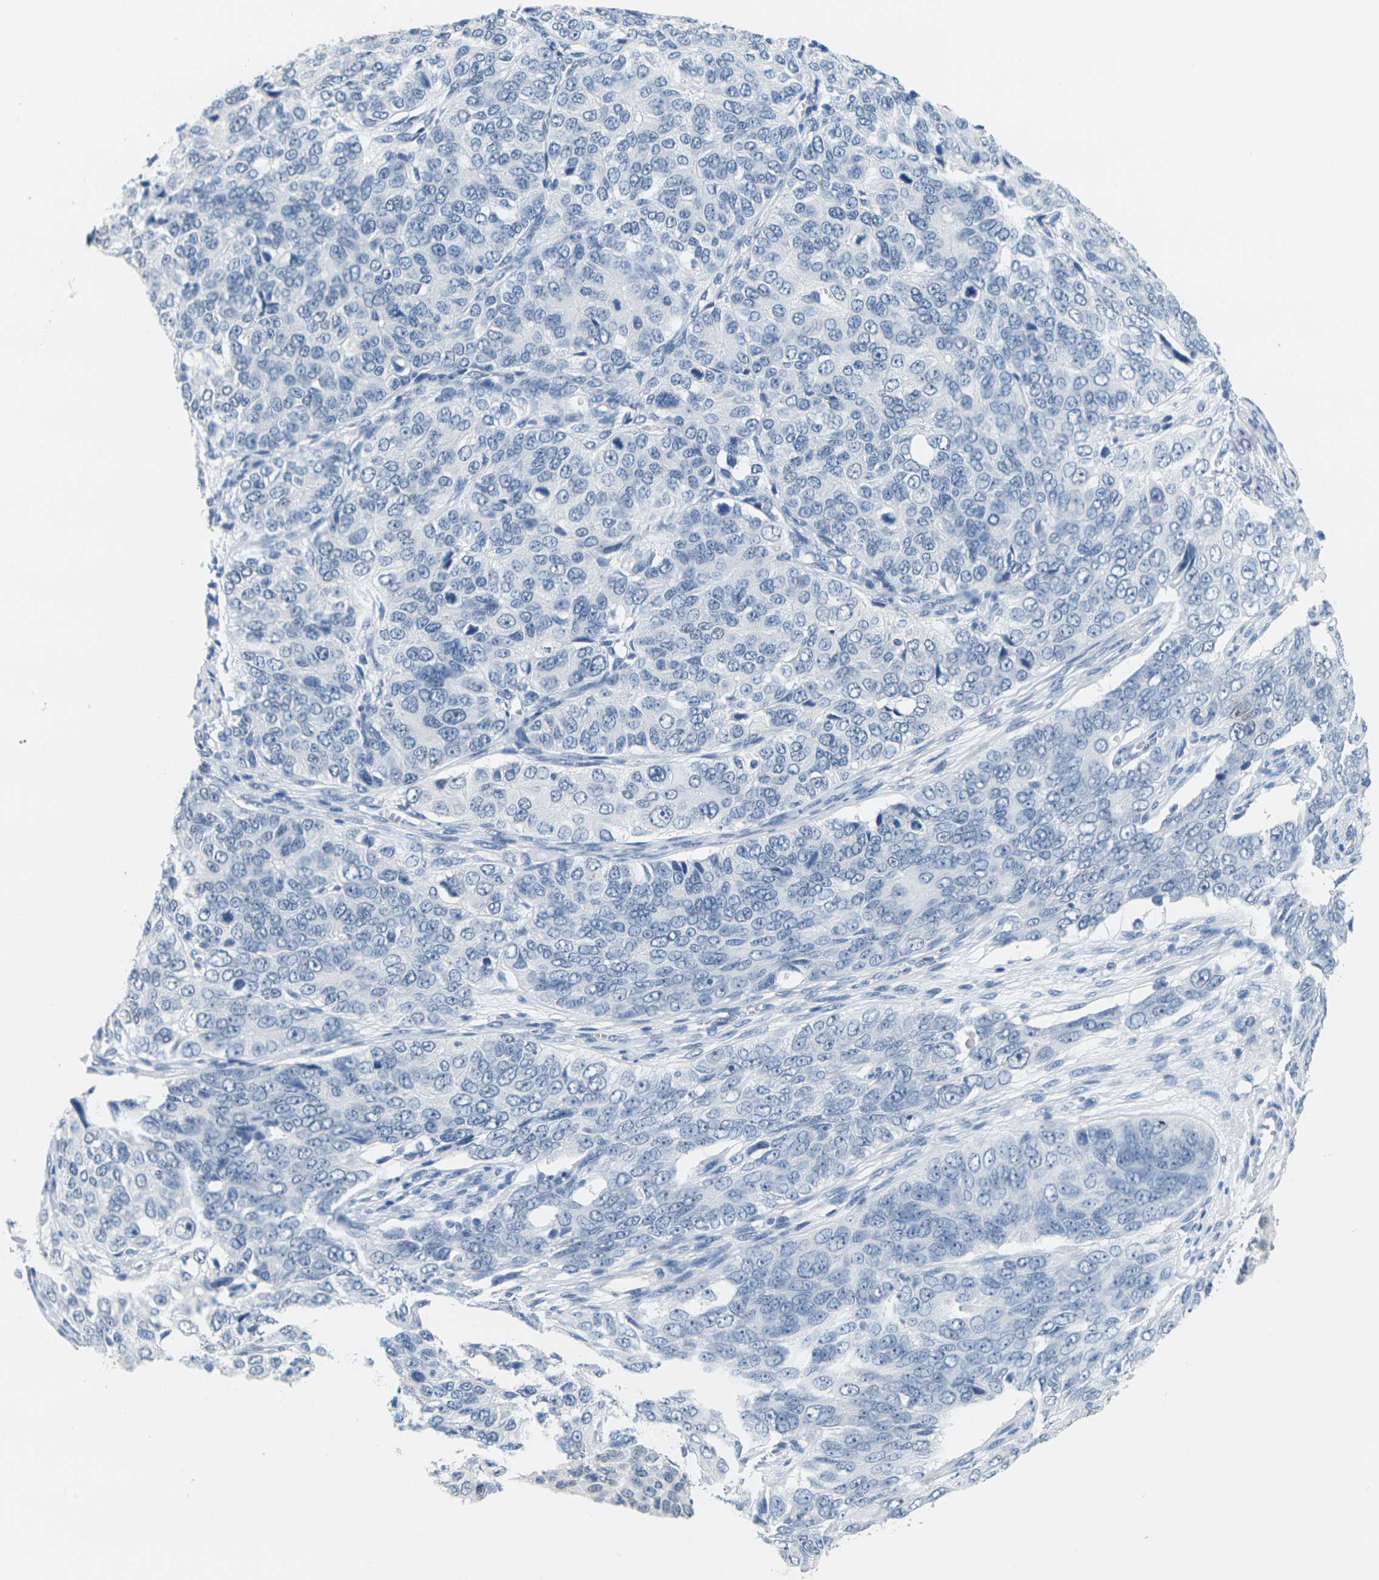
{"staining": {"intensity": "negative", "quantity": "none", "location": "none"}, "tissue": "ovarian cancer", "cell_type": "Tumor cells", "image_type": "cancer", "snomed": [{"axis": "morphology", "description": "Carcinoma, endometroid"}, {"axis": "topography", "description": "Ovary"}], "caption": "Endometroid carcinoma (ovarian) was stained to show a protein in brown. There is no significant staining in tumor cells.", "gene": "CTAG1A", "patient": {"sex": "female", "age": 51}}